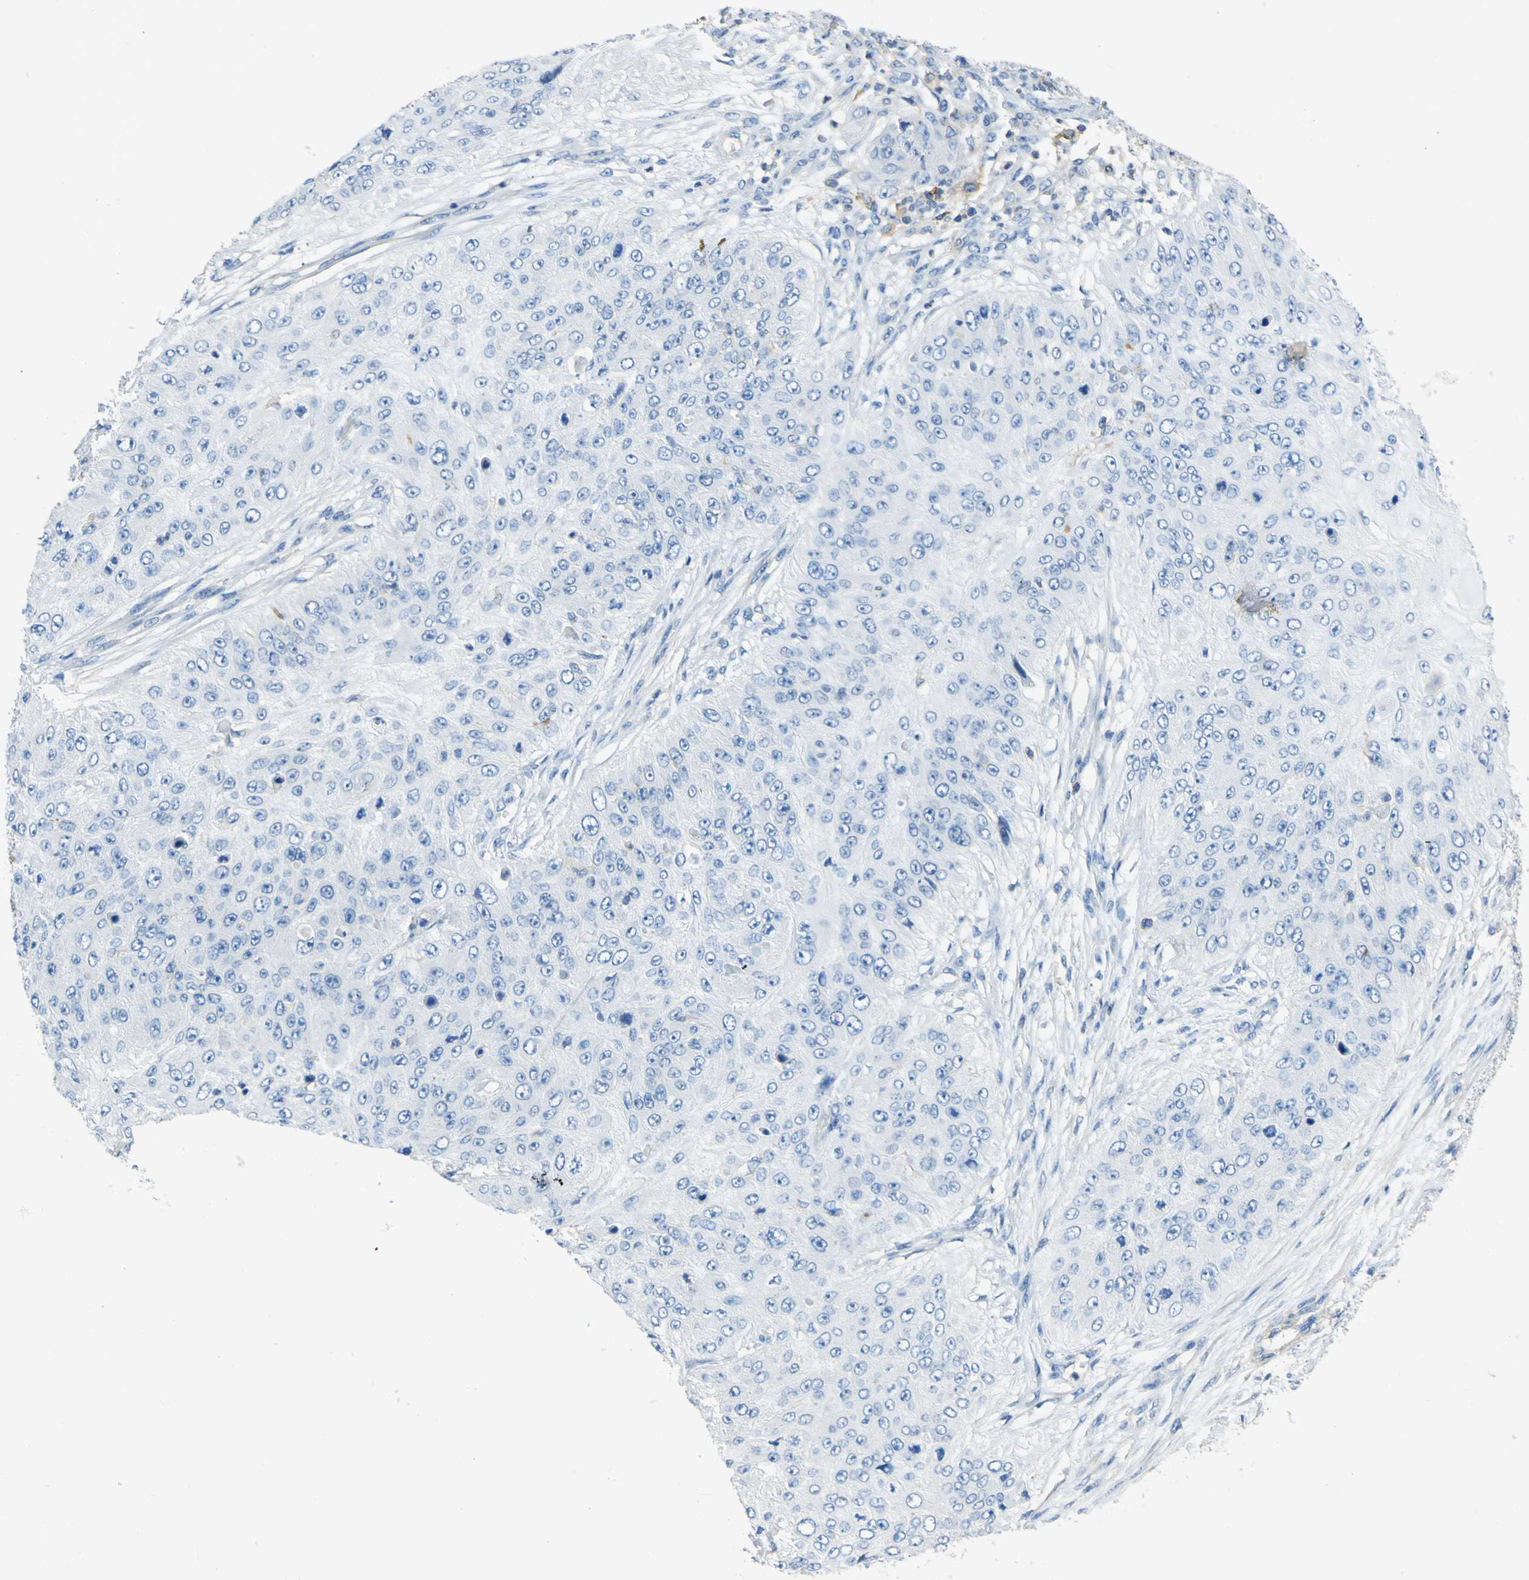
{"staining": {"intensity": "negative", "quantity": "none", "location": "none"}, "tissue": "skin cancer", "cell_type": "Tumor cells", "image_type": "cancer", "snomed": [{"axis": "morphology", "description": "Squamous cell carcinoma, NOS"}, {"axis": "topography", "description": "Skin"}], "caption": "Image shows no significant protein expression in tumor cells of skin squamous cell carcinoma. (DAB immunohistochemistry with hematoxylin counter stain).", "gene": "OGN", "patient": {"sex": "female", "age": 80}}